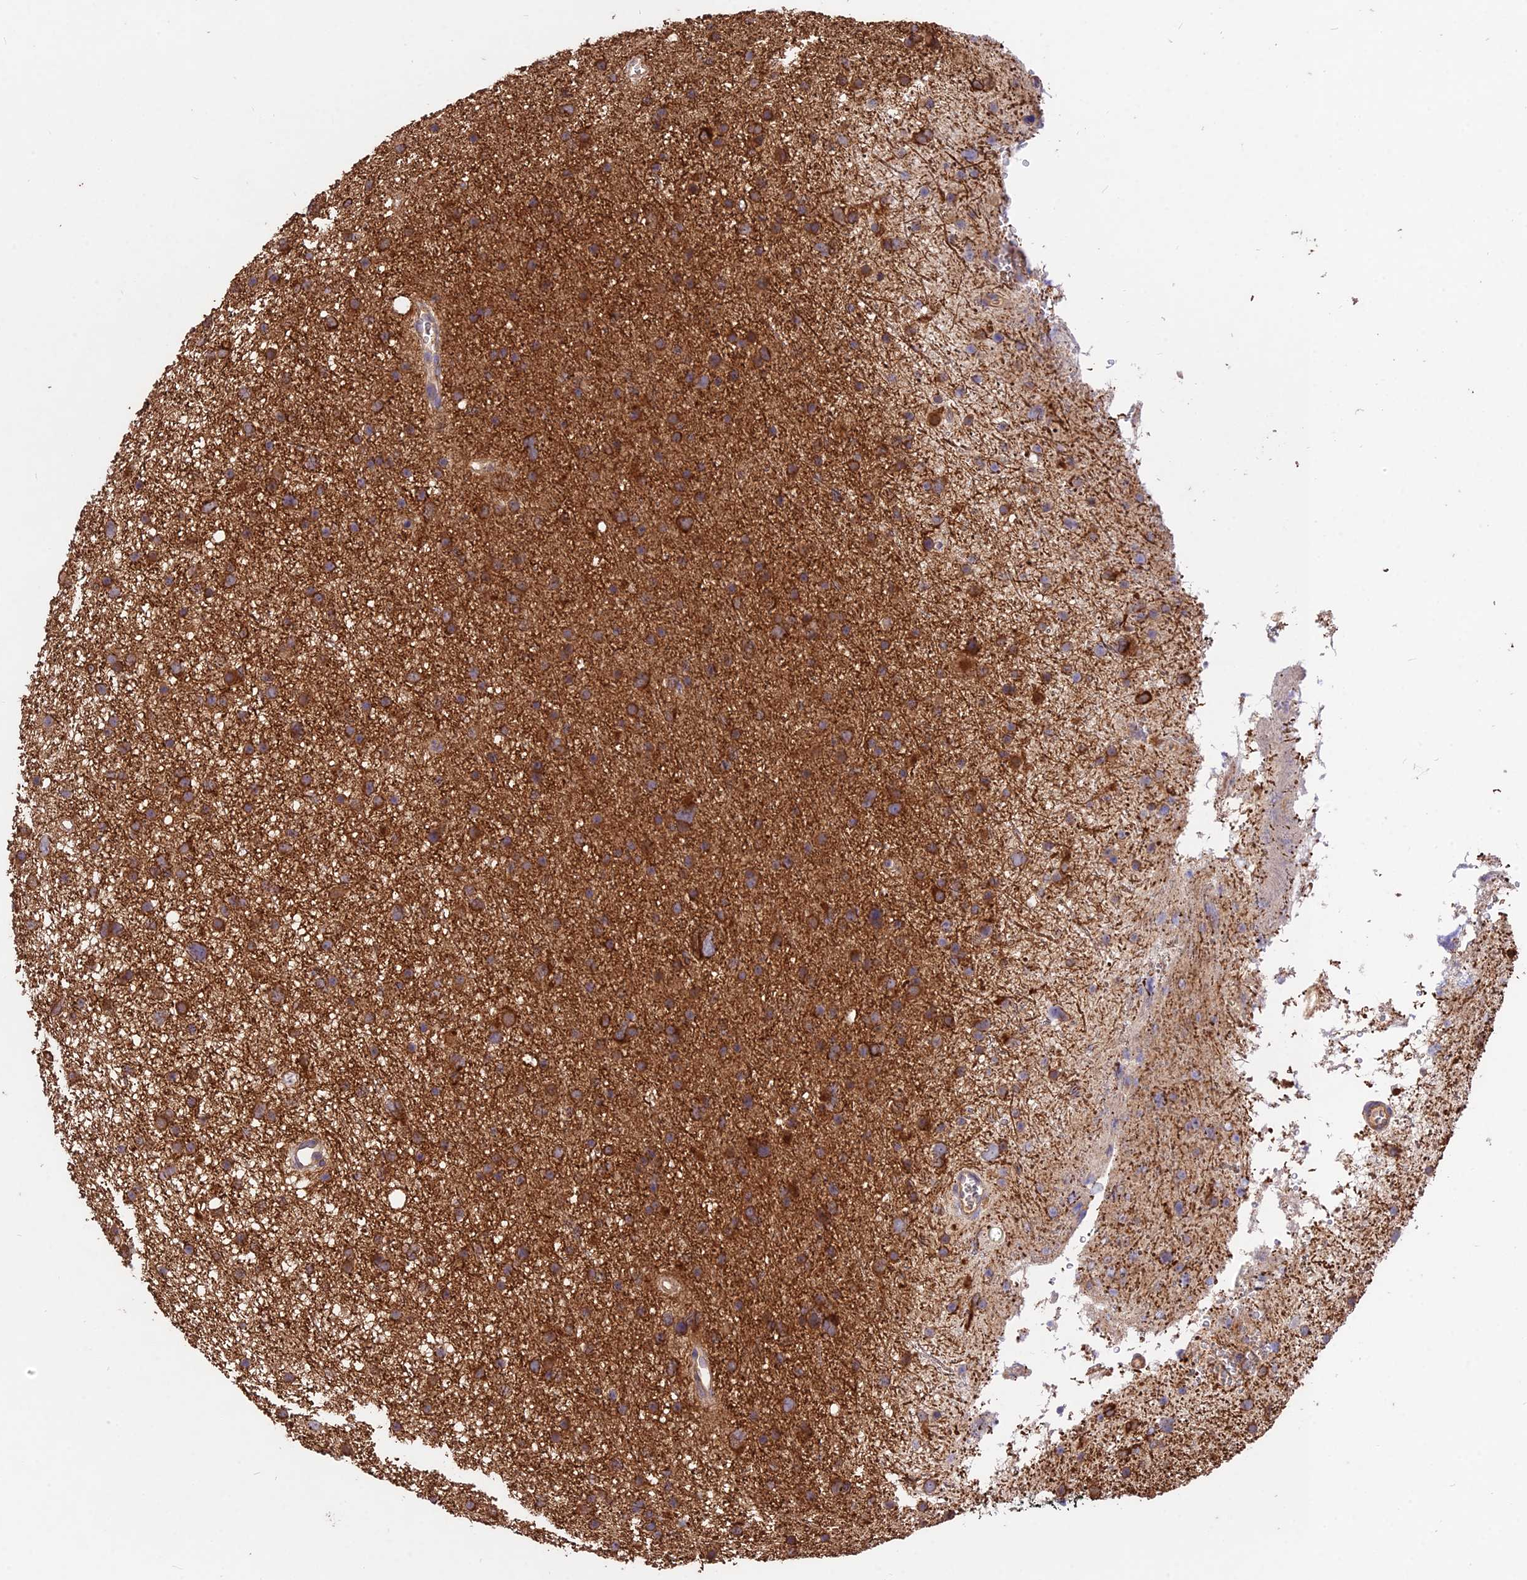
{"staining": {"intensity": "moderate", "quantity": ">75%", "location": "cytoplasmic/membranous"}, "tissue": "glioma", "cell_type": "Tumor cells", "image_type": "cancer", "snomed": [{"axis": "morphology", "description": "Glioma, malignant, Low grade"}, {"axis": "topography", "description": "Cerebral cortex"}], "caption": "Malignant glioma (low-grade) stained for a protein (brown) exhibits moderate cytoplasmic/membranous positive positivity in about >75% of tumor cells.", "gene": "SDHD", "patient": {"sex": "female", "age": 39}}